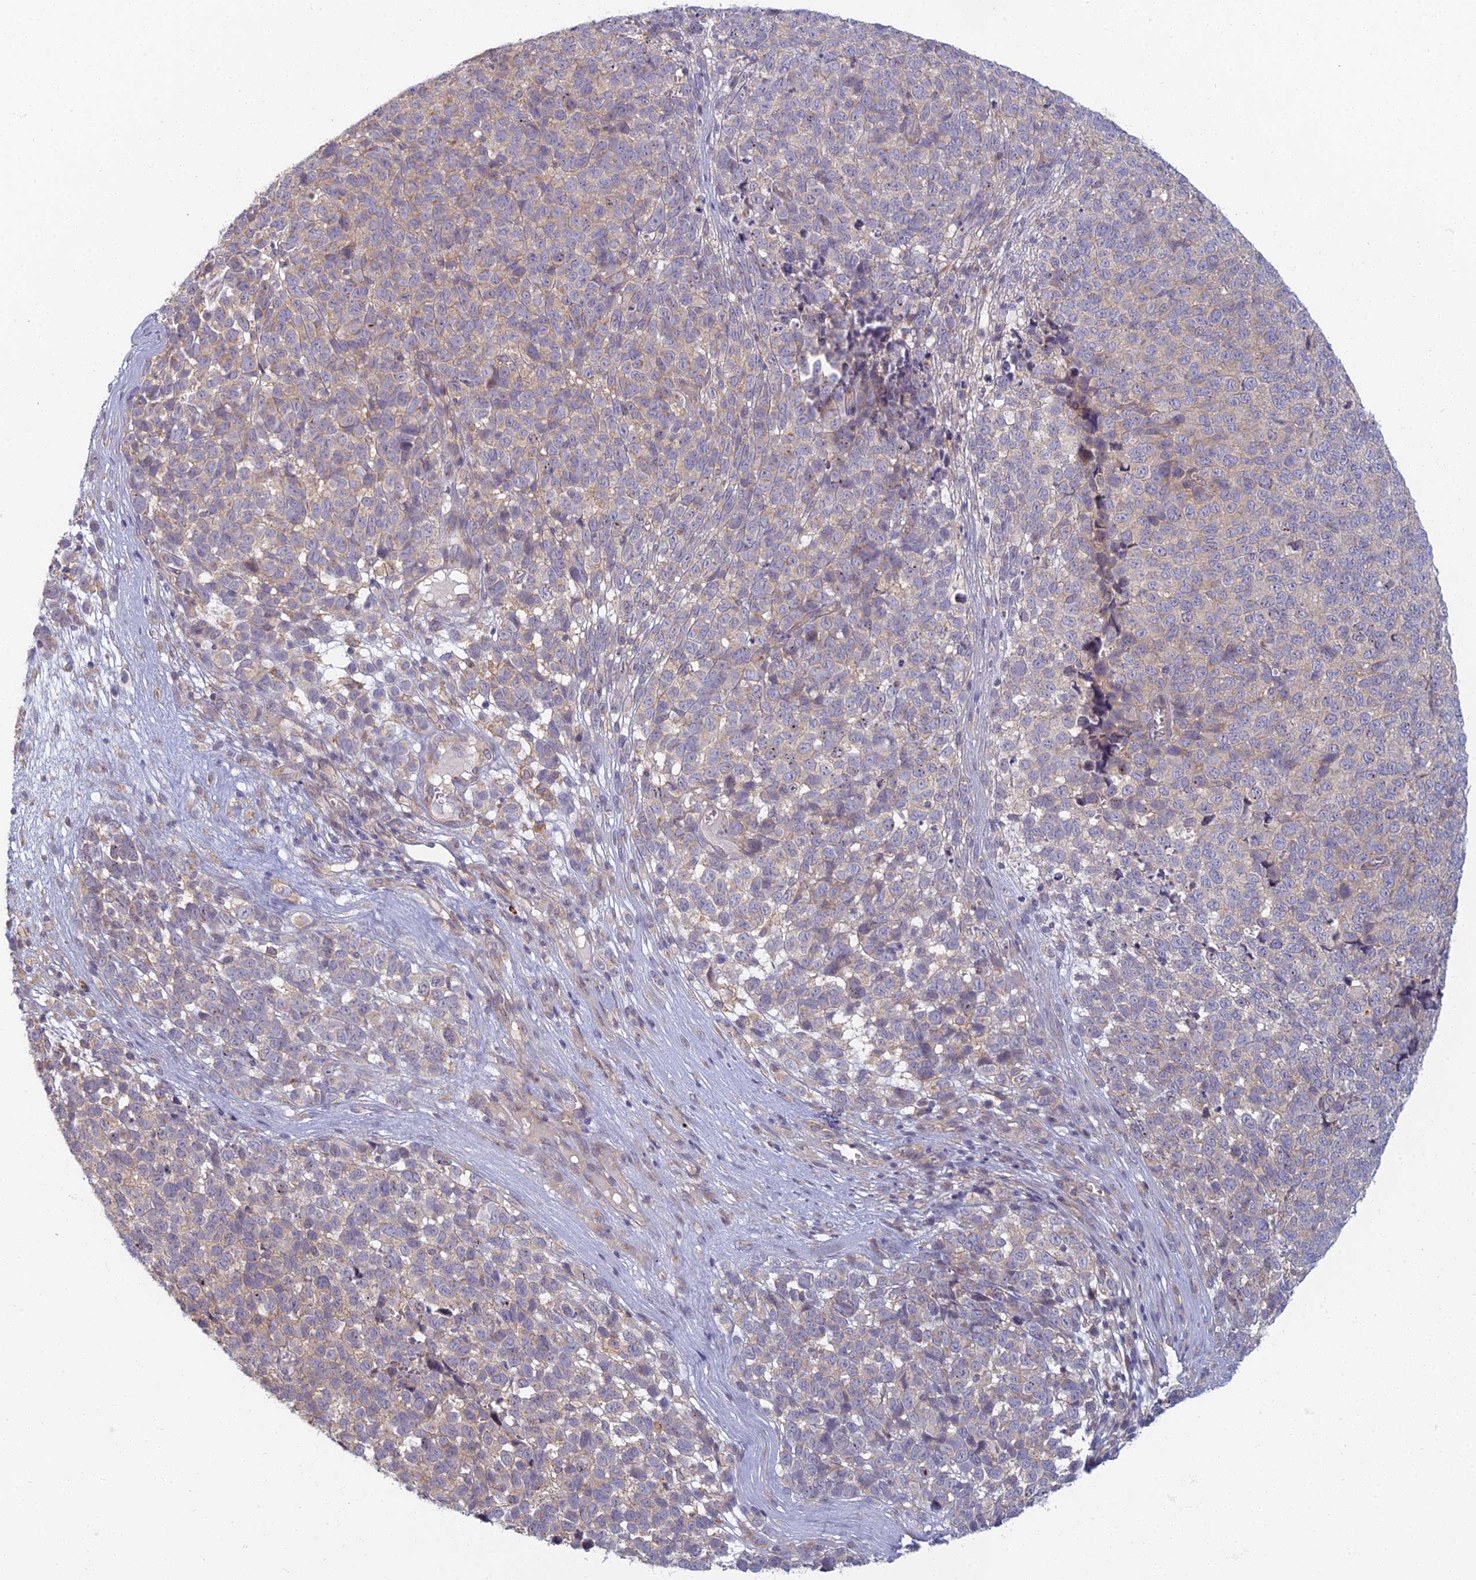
{"staining": {"intensity": "weak", "quantity": "25%-75%", "location": "cytoplasmic/membranous"}, "tissue": "melanoma", "cell_type": "Tumor cells", "image_type": "cancer", "snomed": [{"axis": "morphology", "description": "Malignant melanoma, NOS"}, {"axis": "topography", "description": "Nose, NOS"}], "caption": "High-magnification brightfield microscopy of melanoma stained with DAB (3,3'-diaminobenzidine) (brown) and counterstained with hematoxylin (blue). tumor cells exhibit weak cytoplasmic/membranous positivity is appreciated in about25%-75% of cells. Nuclei are stained in blue.", "gene": "PROX2", "patient": {"sex": "female", "age": 48}}